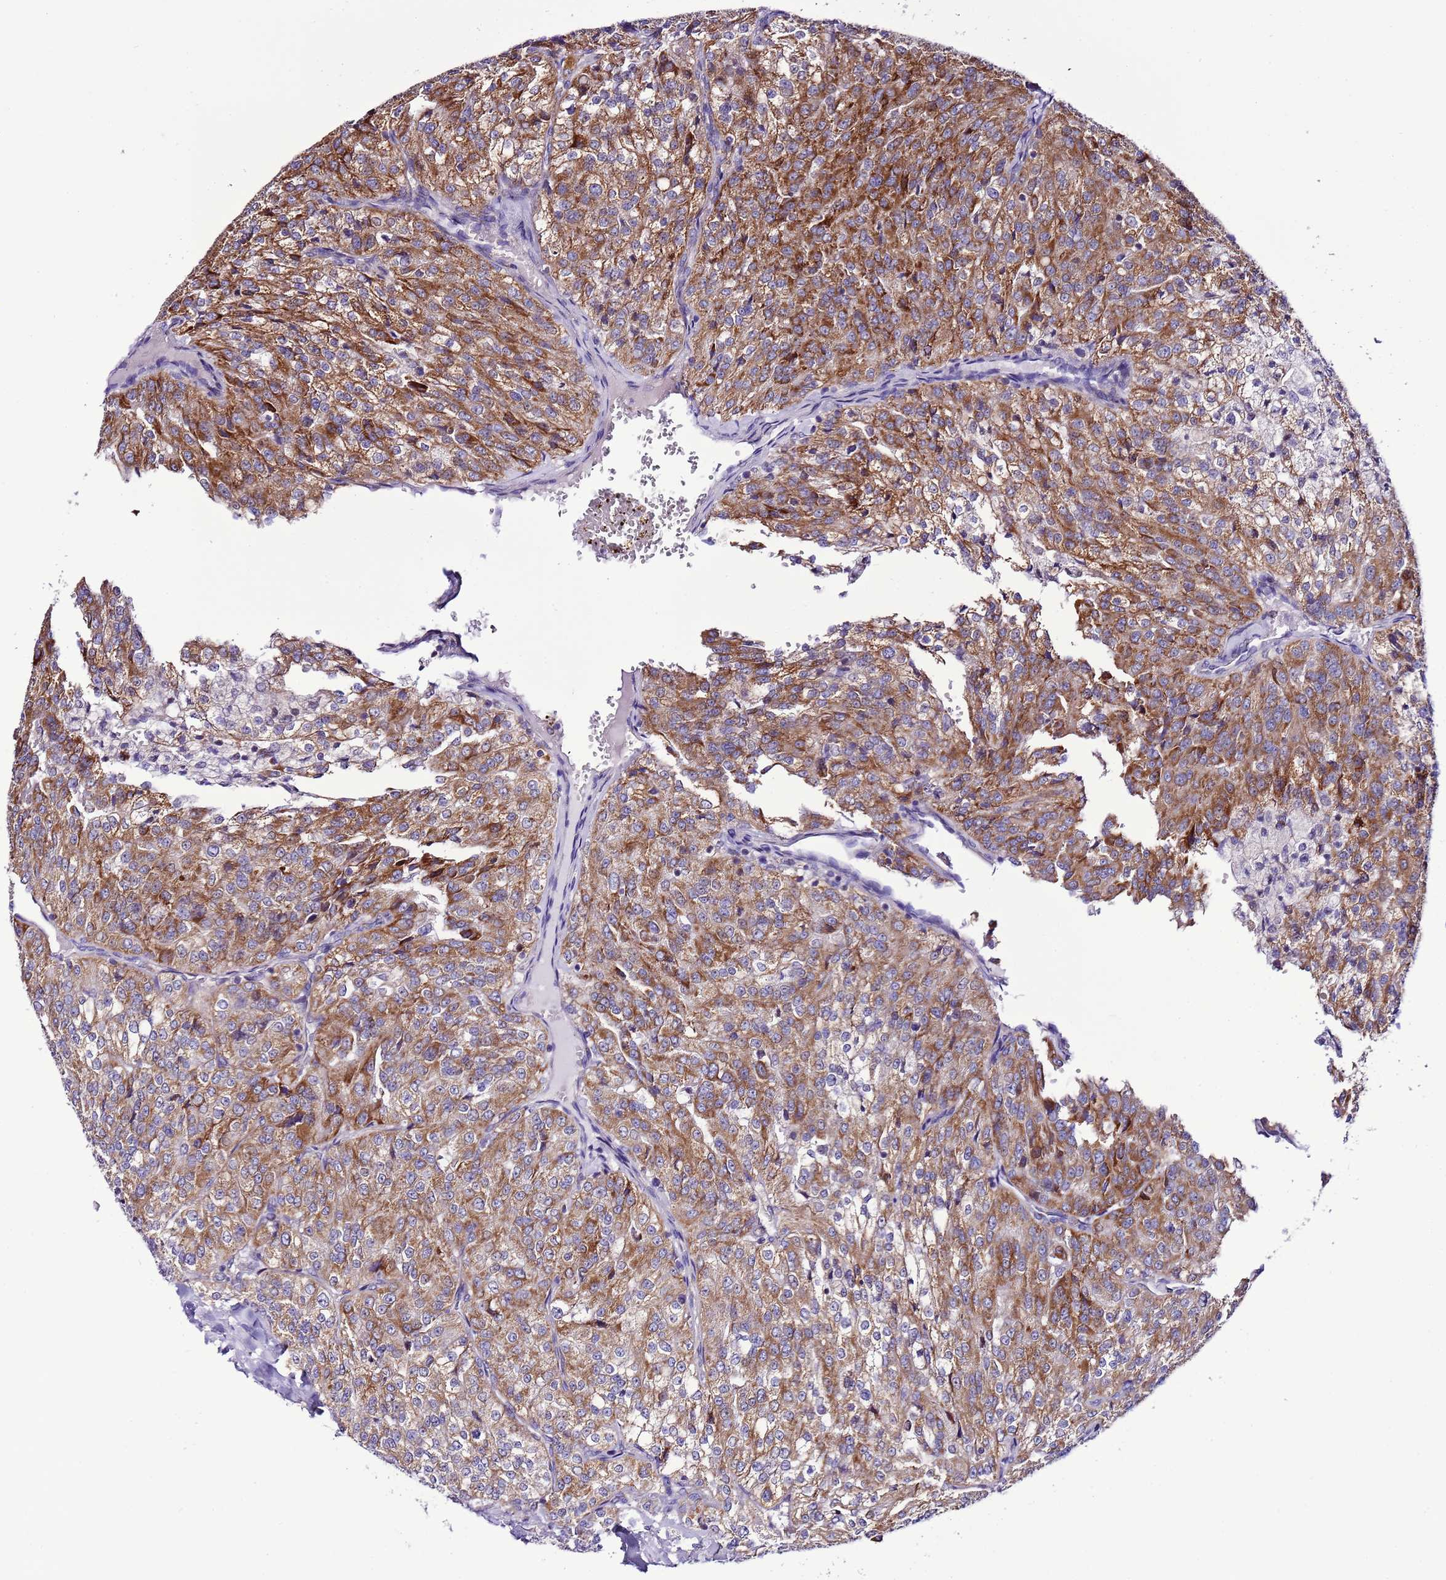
{"staining": {"intensity": "moderate", "quantity": ">75%", "location": "cytoplasmic/membranous"}, "tissue": "renal cancer", "cell_type": "Tumor cells", "image_type": "cancer", "snomed": [{"axis": "morphology", "description": "Adenocarcinoma, NOS"}, {"axis": "topography", "description": "Kidney"}], "caption": "Immunohistochemical staining of renal cancer (adenocarcinoma) demonstrates medium levels of moderate cytoplasmic/membranous positivity in approximately >75% of tumor cells.", "gene": "UEVLD", "patient": {"sex": "female", "age": 63}}